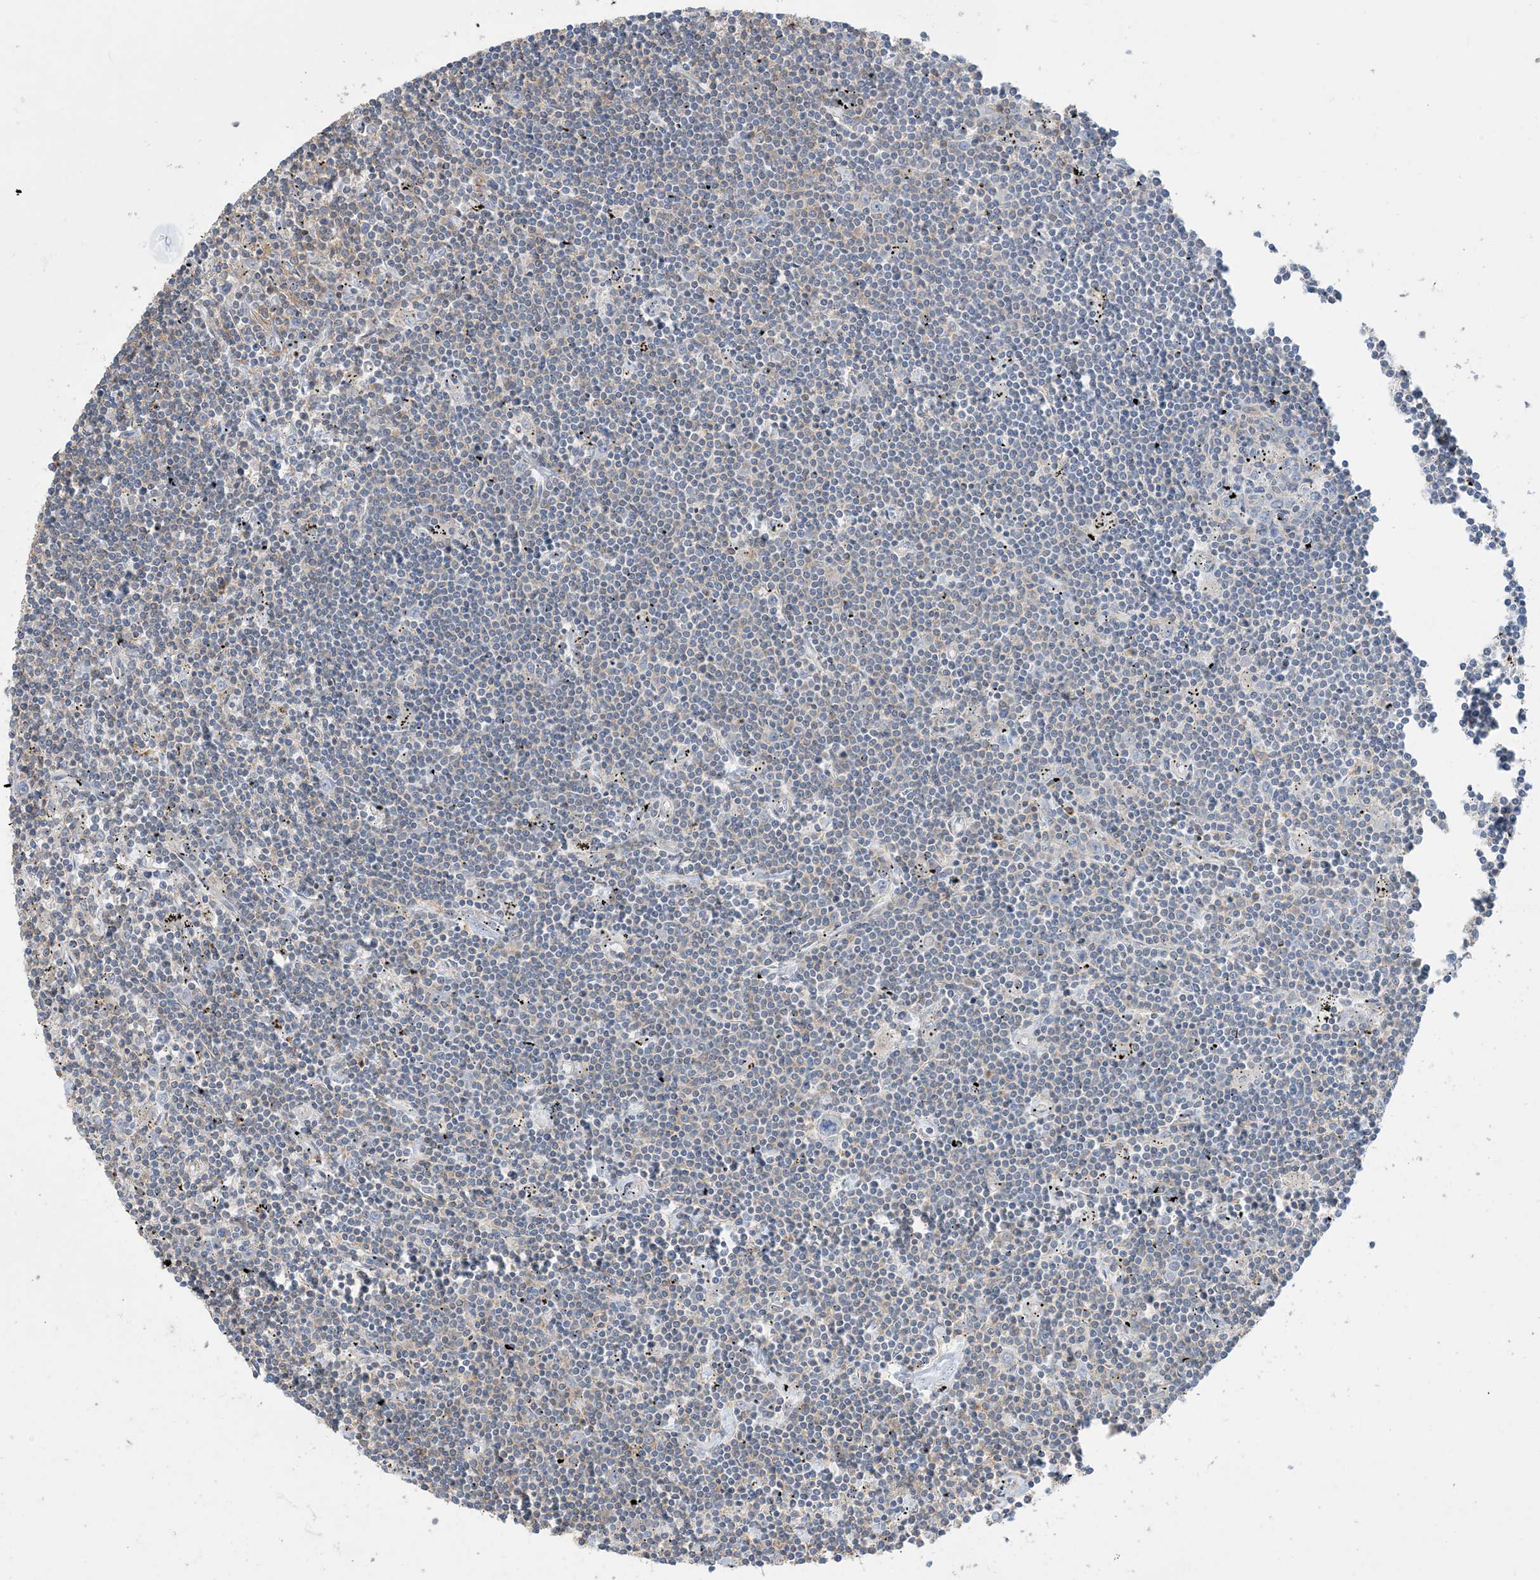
{"staining": {"intensity": "negative", "quantity": "none", "location": "none"}, "tissue": "lymphoma", "cell_type": "Tumor cells", "image_type": "cancer", "snomed": [{"axis": "morphology", "description": "Malignant lymphoma, non-Hodgkin's type, Low grade"}, {"axis": "topography", "description": "Spleen"}], "caption": "Tumor cells are negative for protein expression in human malignant lymphoma, non-Hodgkin's type (low-grade).", "gene": "GTF3C2", "patient": {"sex": "male", "age": 76}}